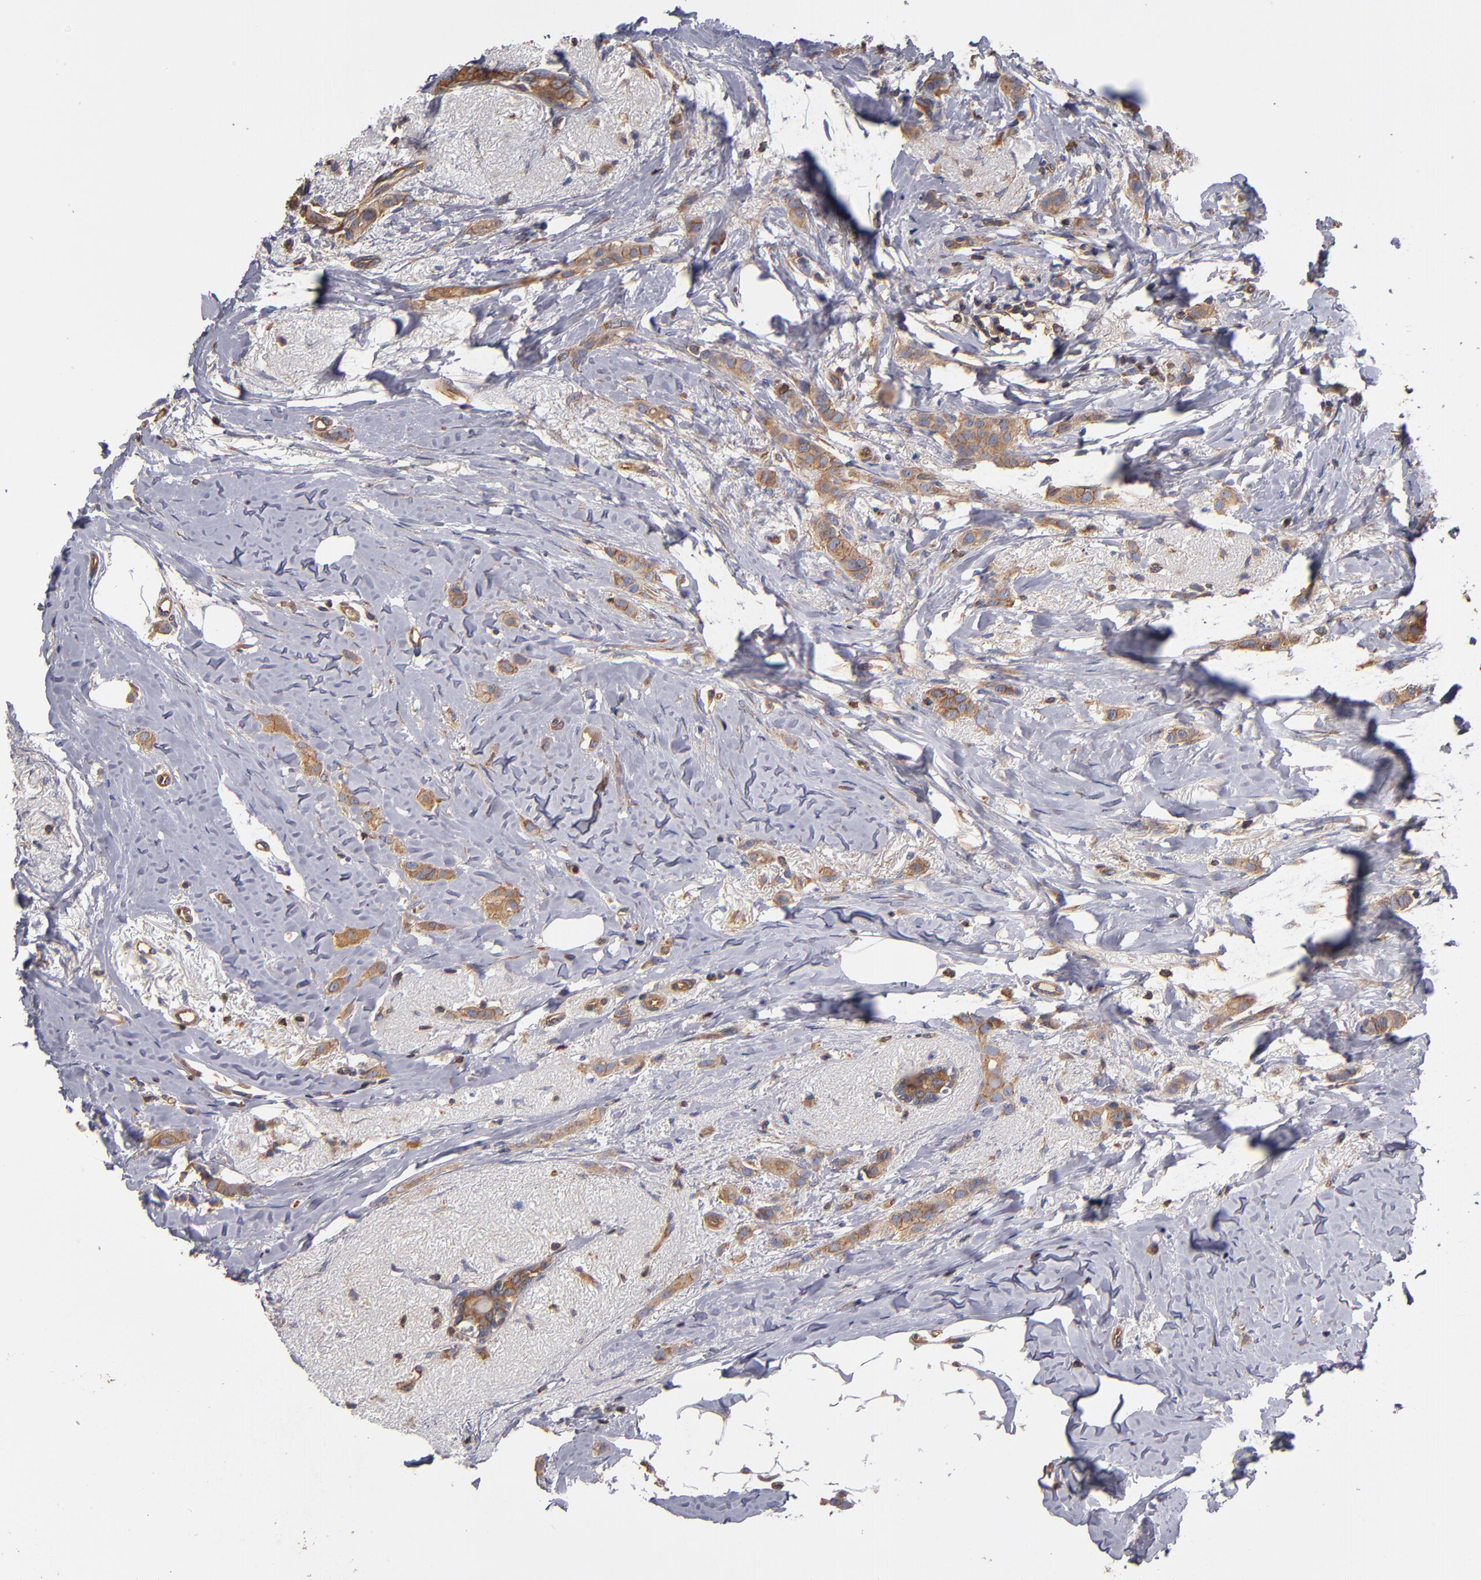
{"staining": {"intensity": "weak", "quantity": ">75%", "location": "cytoplasmic/membranous"}, "tissue": "breast cancer", "cell_type": "Tumor cells", "image_type": "cancer", "snomed": [{"axis": "morphology", "description": "Lobular carcinoma"}, {"axis": "topography", "description": "Breast"}], "caption": "Tumor cells exhibit low levels of weak cytoplasmic/membranous expression in about >75% of cells in human lobular carcinoma (breast).", "gene": "ESYT2", "patient": {"sex": "female", "age": 55}}